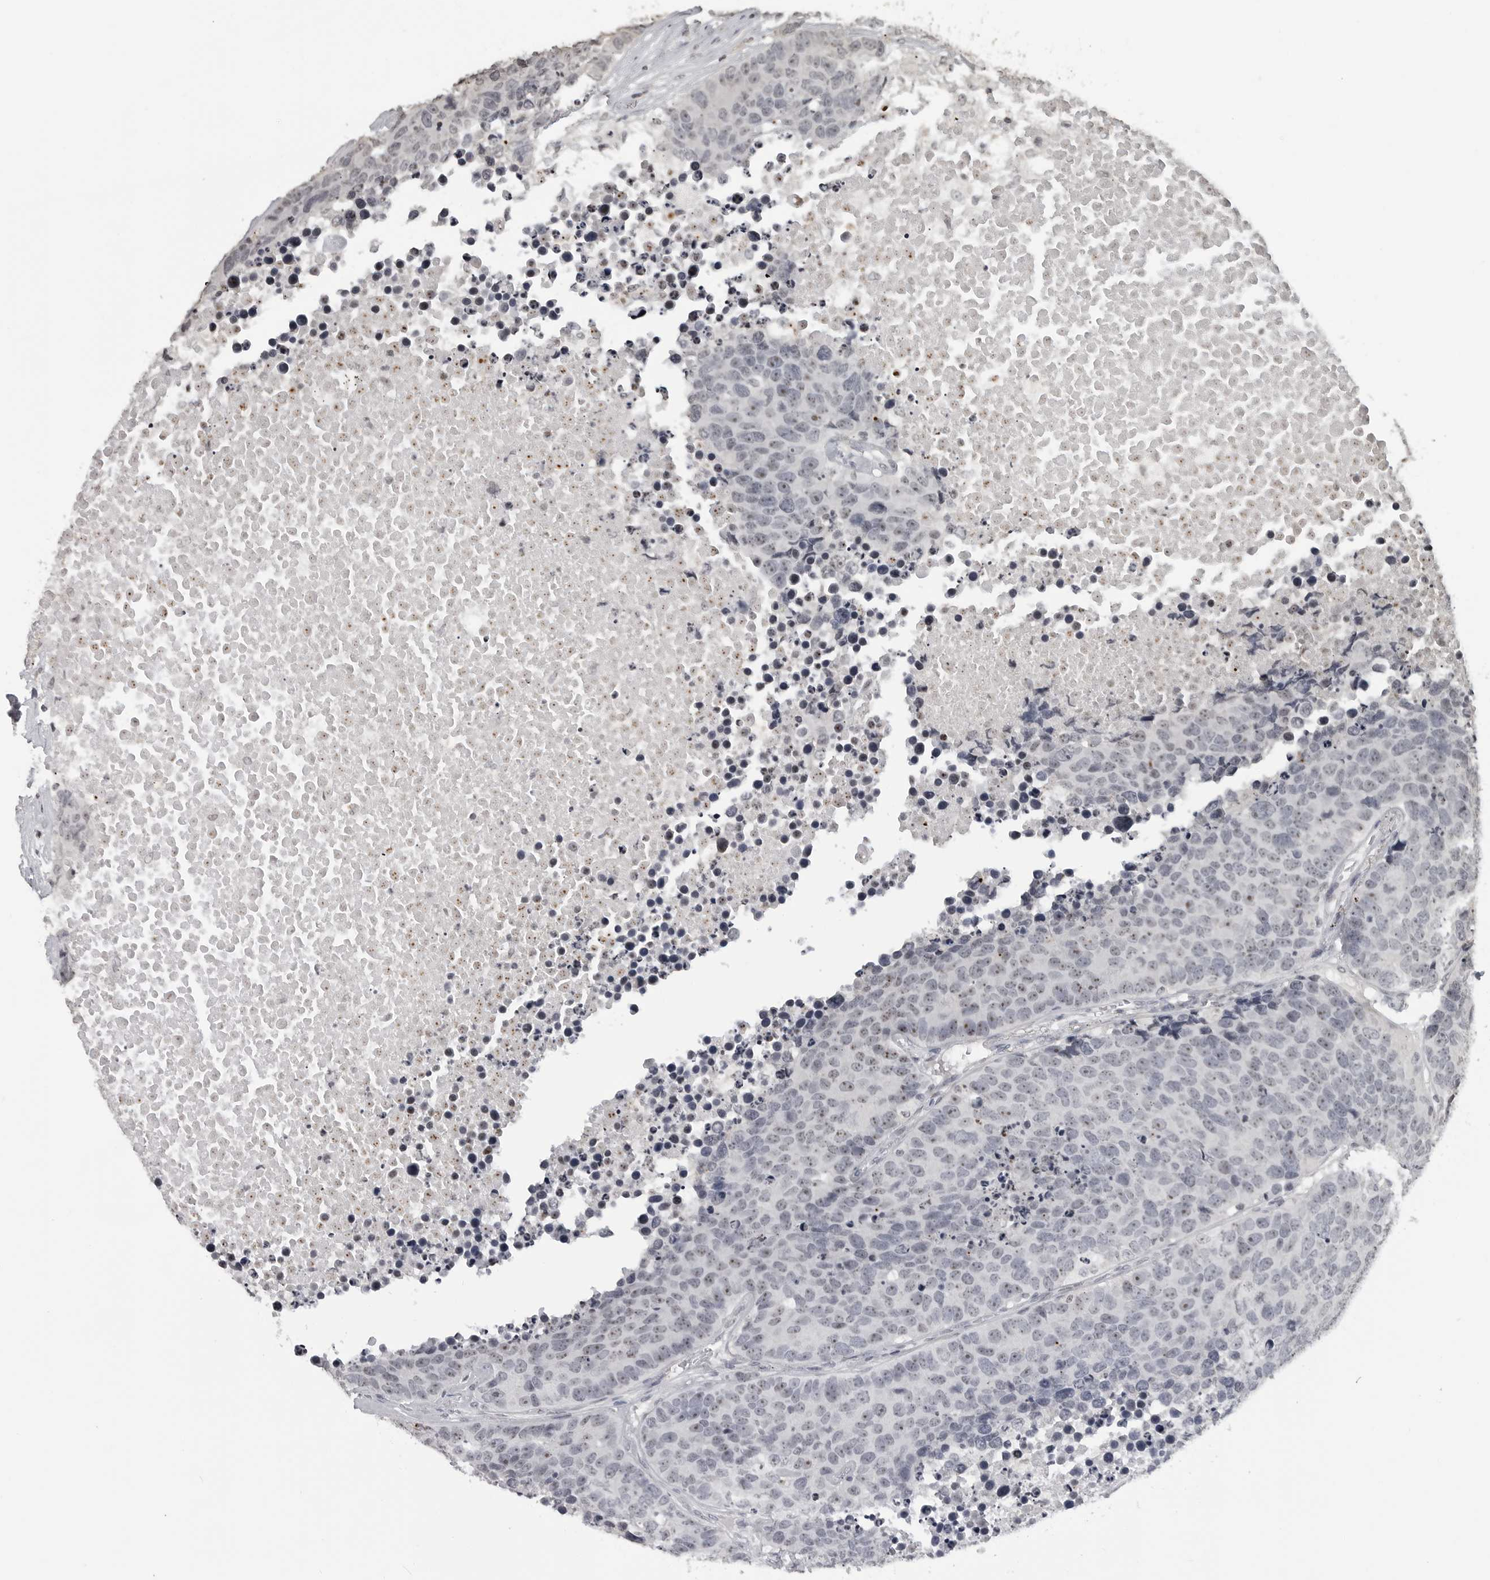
{"staining": {"intensity": "moderate", "quantity": "25%-75%", "location": "nuclear"}, "tissue": "carcinoid", "cell_type": "Tumor cells", "image_type": "cancer", "snomed": [{"axis": "morphology", "description": "Carcinoid, malignant, NOS"}, {"axis": "topography", "description": "Lung"}], "caption": "Immunohistochemistry of human carcinoid reveals medium levels of moderate nuclear expression in about 25%-75% of tumor cells.", "gene": "DDX54", "patient": {"sex": "male", "age": 60}}